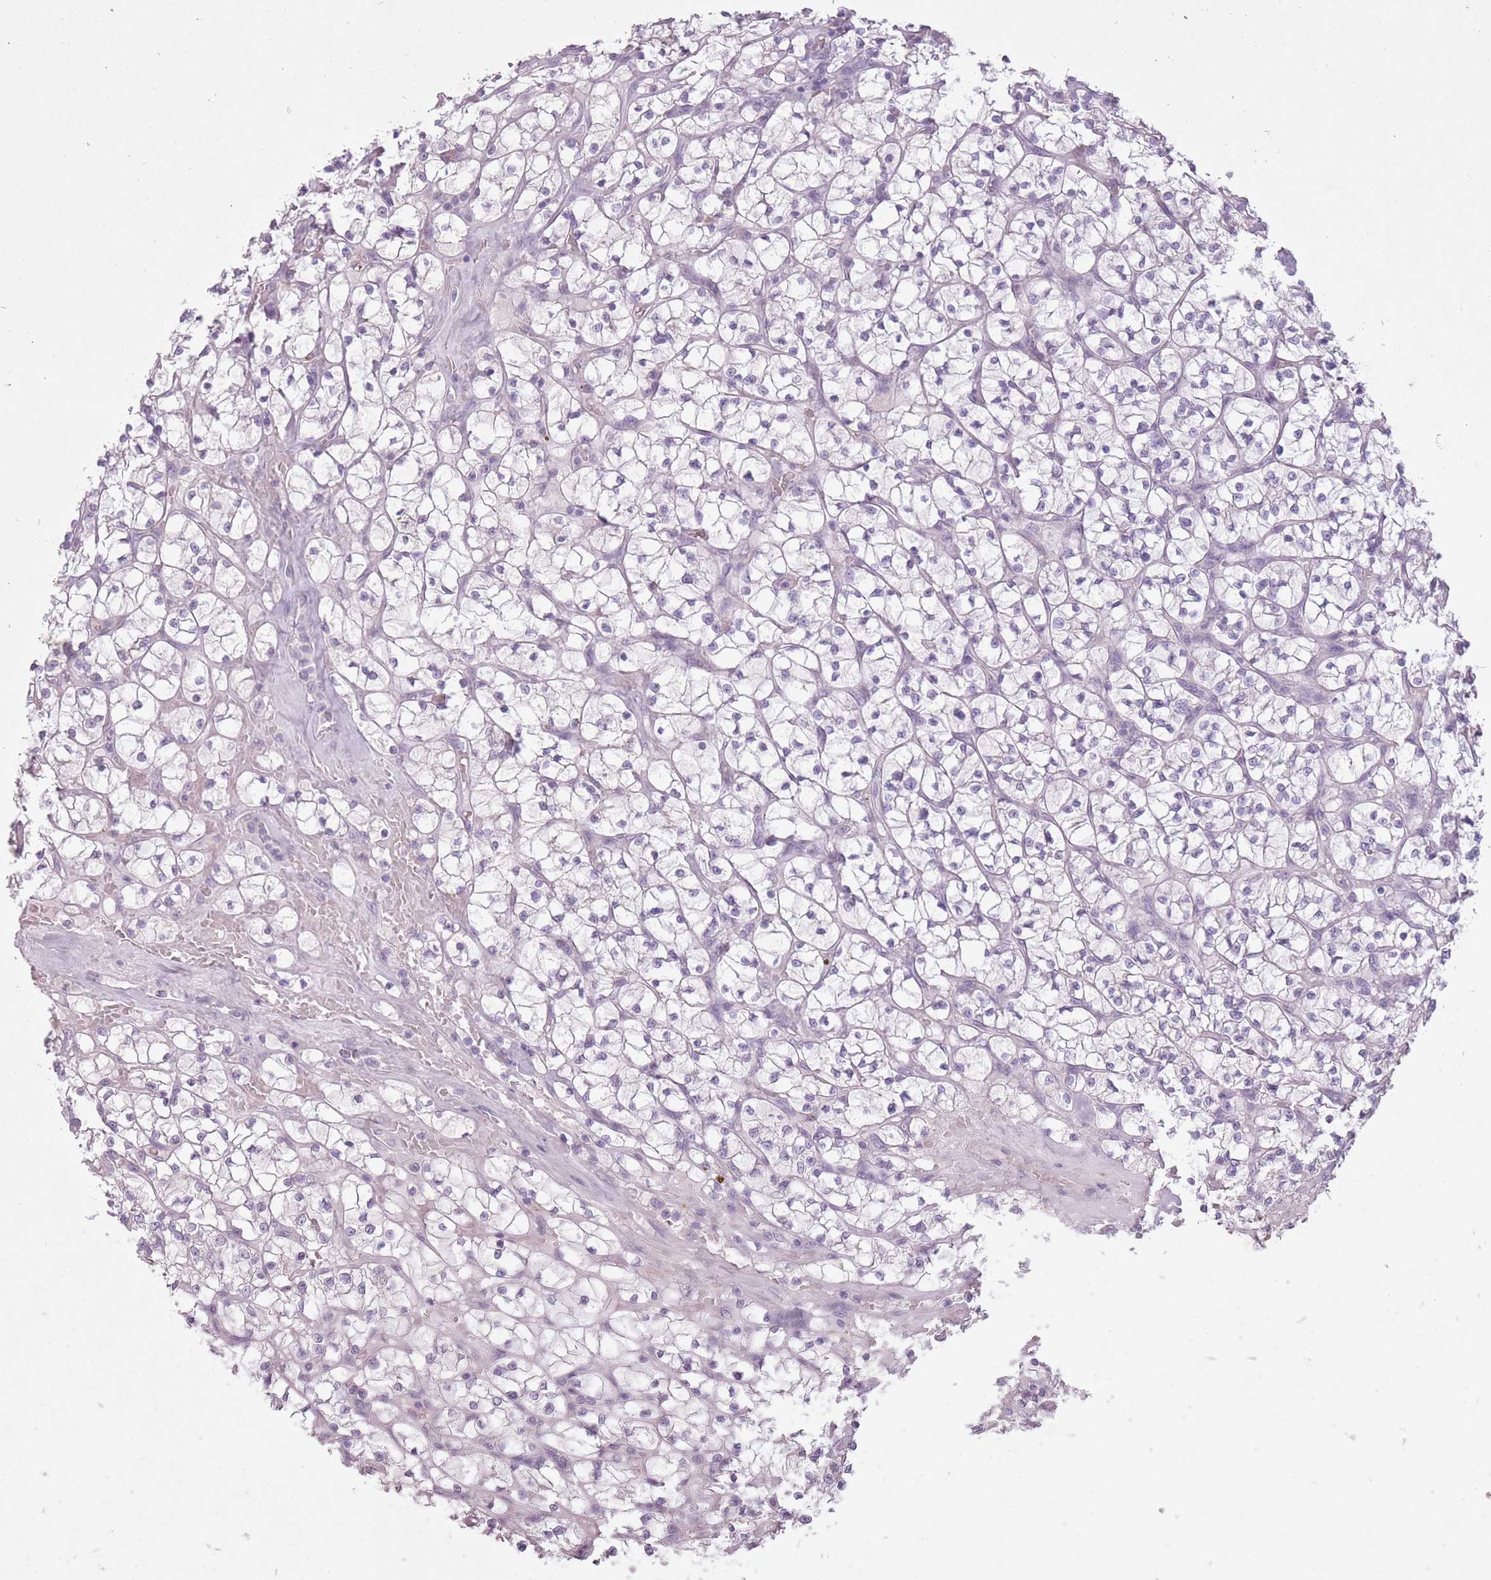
{"staining": {"intensity": "negative", "quantity": "none", "location": "none"}, "tissue": "renal cancer", "cell_type": "Tumor cells", "image_type": "cancer", "snomed": [{"axis": "morphology", "description": "Adenocarcinoma, NOS"}, {"axis": "topography", "description": "Kidney"}], "caption": "IHC of adenocarcinoma (renal) demonstrates no positivity in tumor cells.", "gene": "FAM43B", "patient": {"sex": "female", "age": 64}}